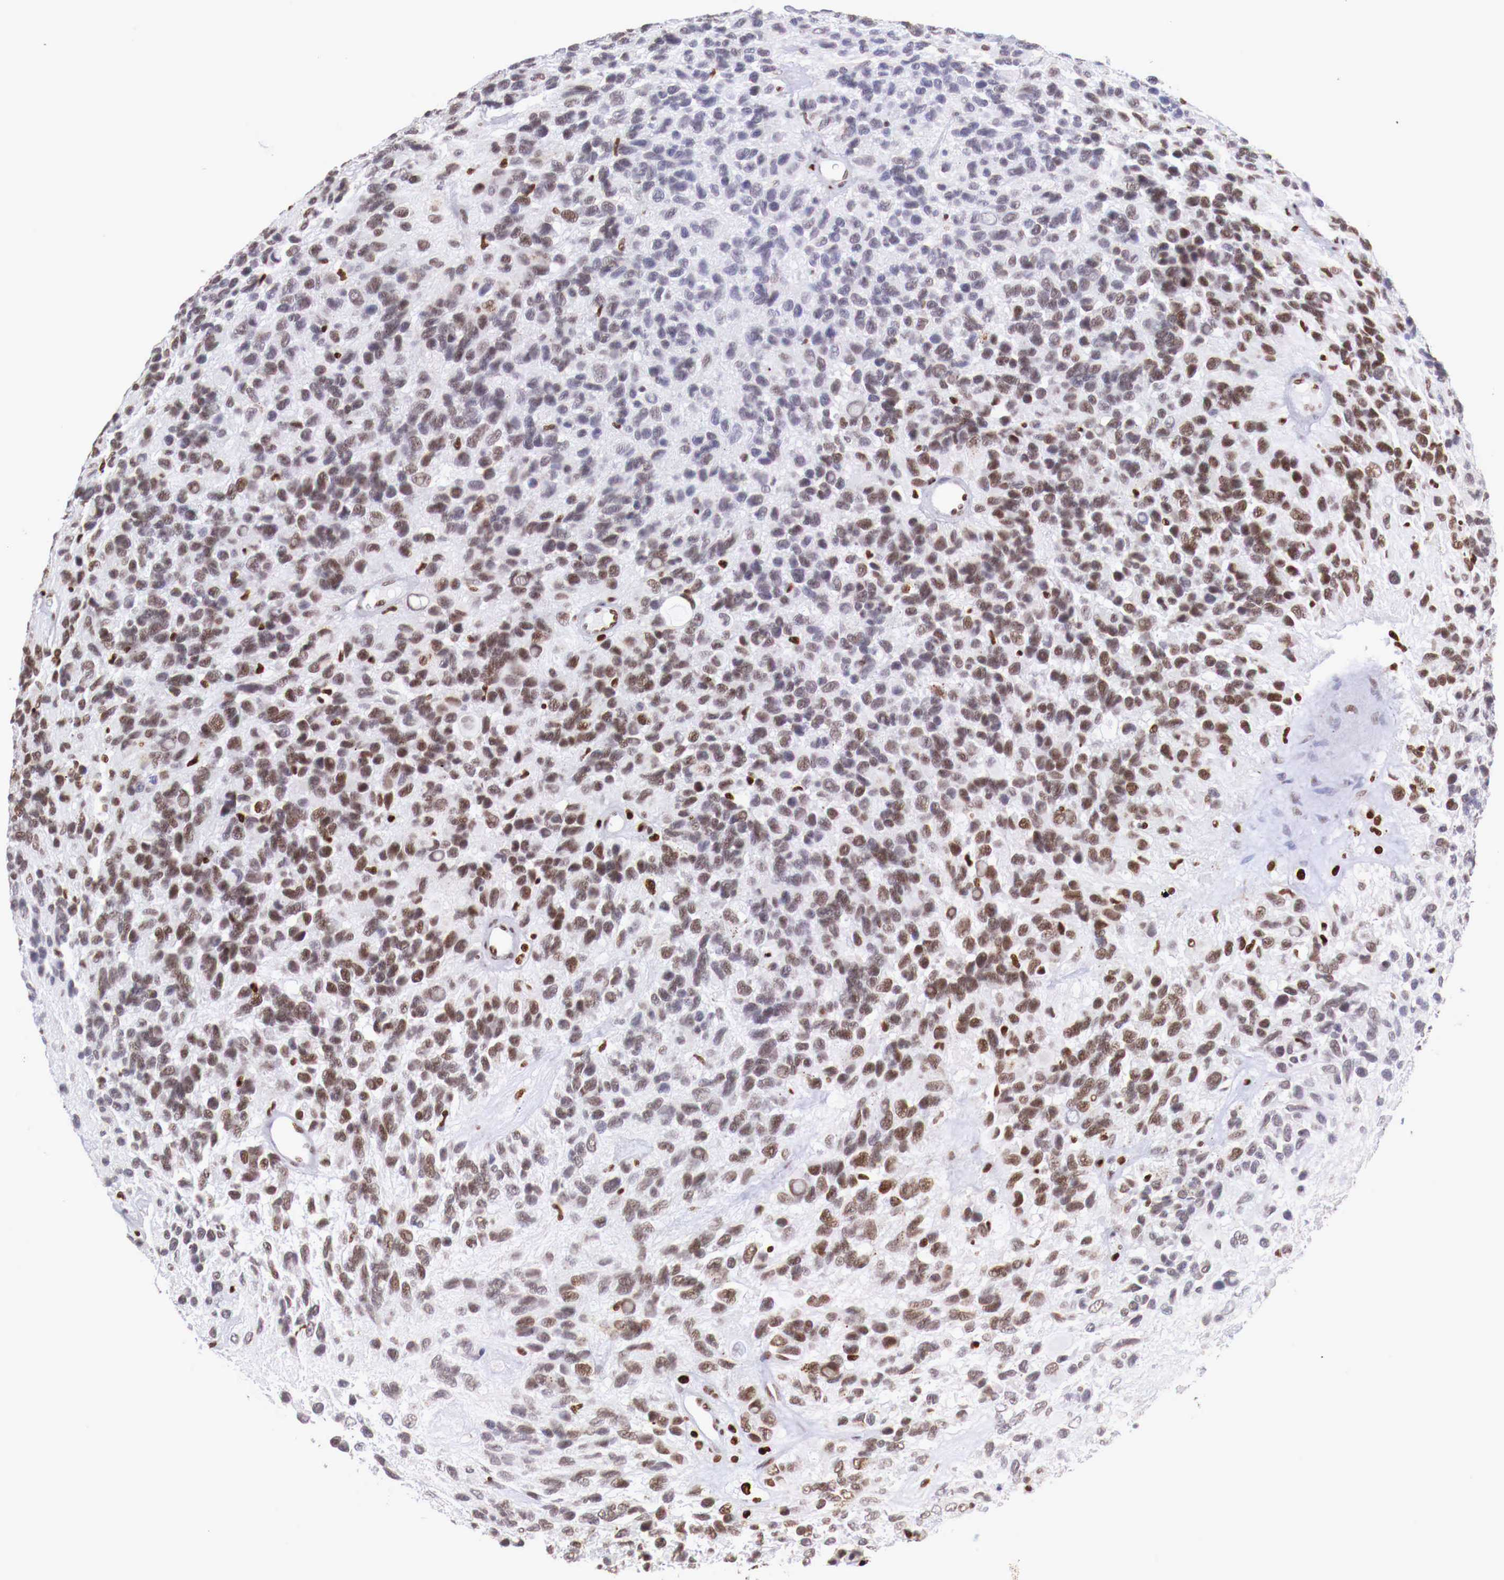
{"staining": {"intensity": "moderate", "quantity": ">75%", "location": "nuclear"}, "tissue": "glioma", "cell_type": "Tumor cells", "image_type": "cancer", "snomed": [{"axis": "morphology", "description": "Glioma, malignant, High grade"}, {"axis": "topography", "description": "Brain"}], "caption": "Immunohistochemistry of malignant glioma (high-grade) displays medium levels of moderate nuclear positivity in about >75% of tumor cells.", "gene": "MAX", "patient": {"sex": "male", "age": 77}}